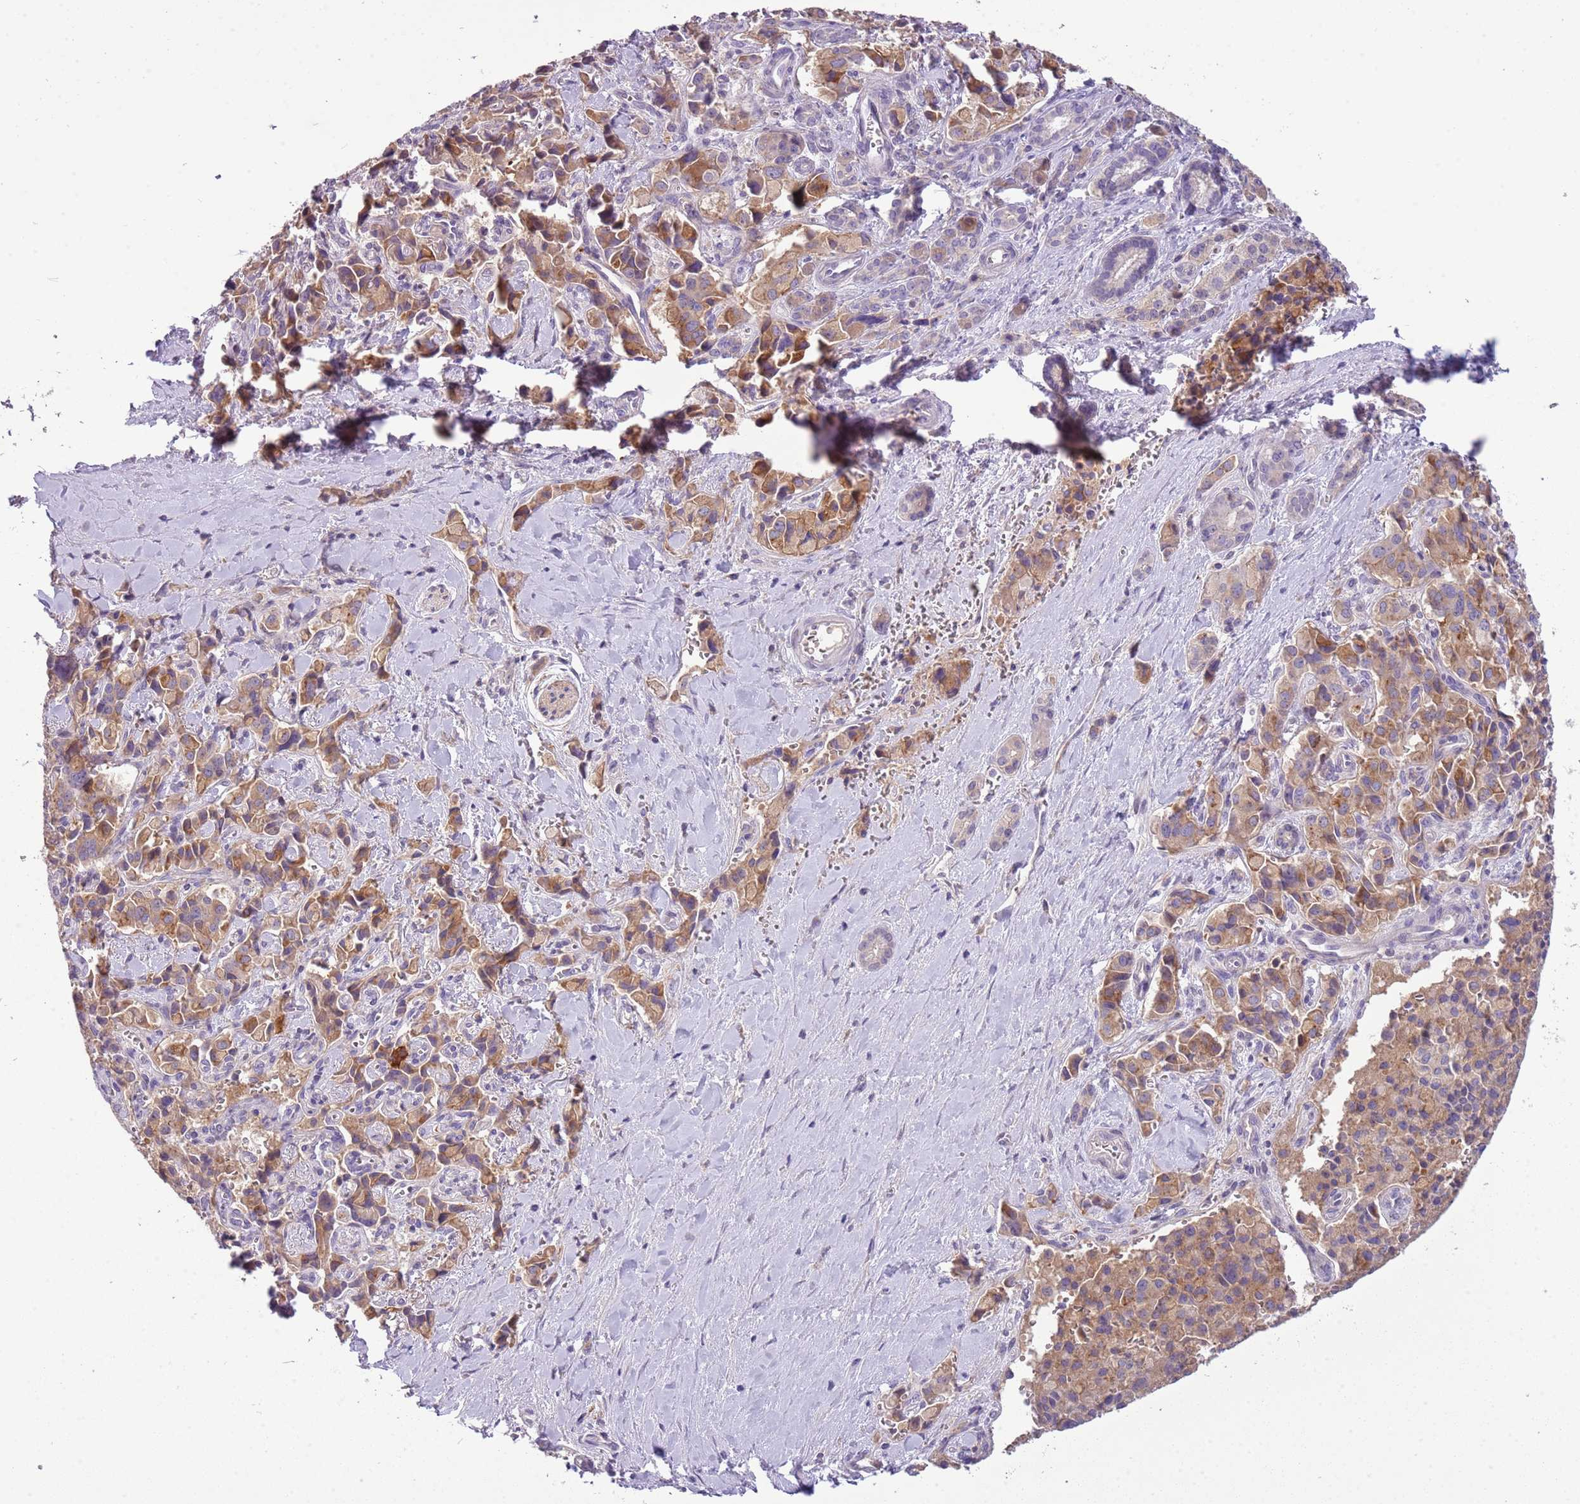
{"staining": {"intensity": "moderate", "quantity": ">75%", "location": "cytoplasmic/membranous"}, "tissue": "pancreatic cancer", "cell_type": "Tumor cells", "image_type": "cancer", "snomed": [{"axis": "morphology", "description": "Adenocarcinoma, NOS"}, {"axis": "topography", "description": "Pancreas"}], "caption": "Protein analysis of pancreatic adenocarcinoma tissue exhibits moderate cytoplasmic/membranous staining in about >75% of tumor cells. (DAB IHC with brightfield microscopy, high magnification).", "gene": "SCAMP5", "patient": {"sex": "male", "age": 65}}